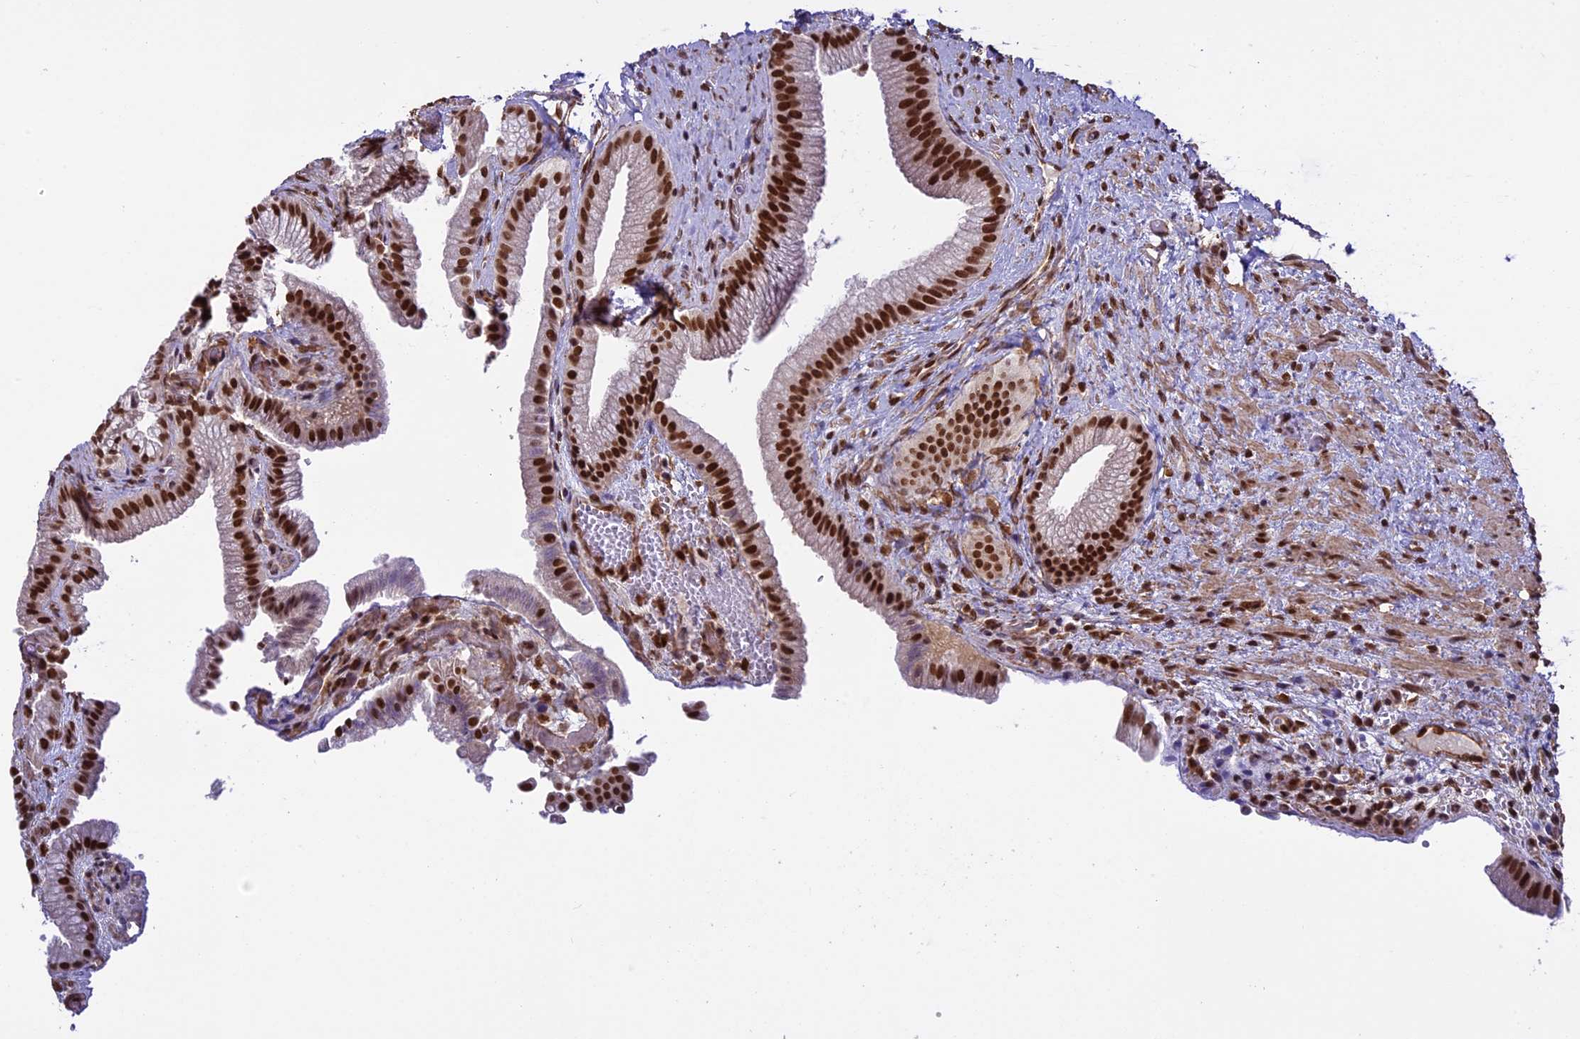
{"staining": {"intensity": "strong", "quantity": ">75%", "location": "nuclear"}, "tissue": "gallbladder", "cell_type": "Glandular cells", "image_type": "normal", "snomed": [{"axis": "morphology", "description": "Normal tissue, NOS"}, {"axis": "morphology", "description": "Inflammation, NOS"}, {"axis": "topography", "description": "Gallbladder"}], "caption": "This histopathology image reveals benign gallbladder stained with immunohistochemistry (IHC) to label a protein in brown. The nuclear of glandular cells show strong positivity for the protein. Nuclei are counter-stained blue.", "gene": "MPHOSPH8", "patient": {"sex": "male", "age": 51}}